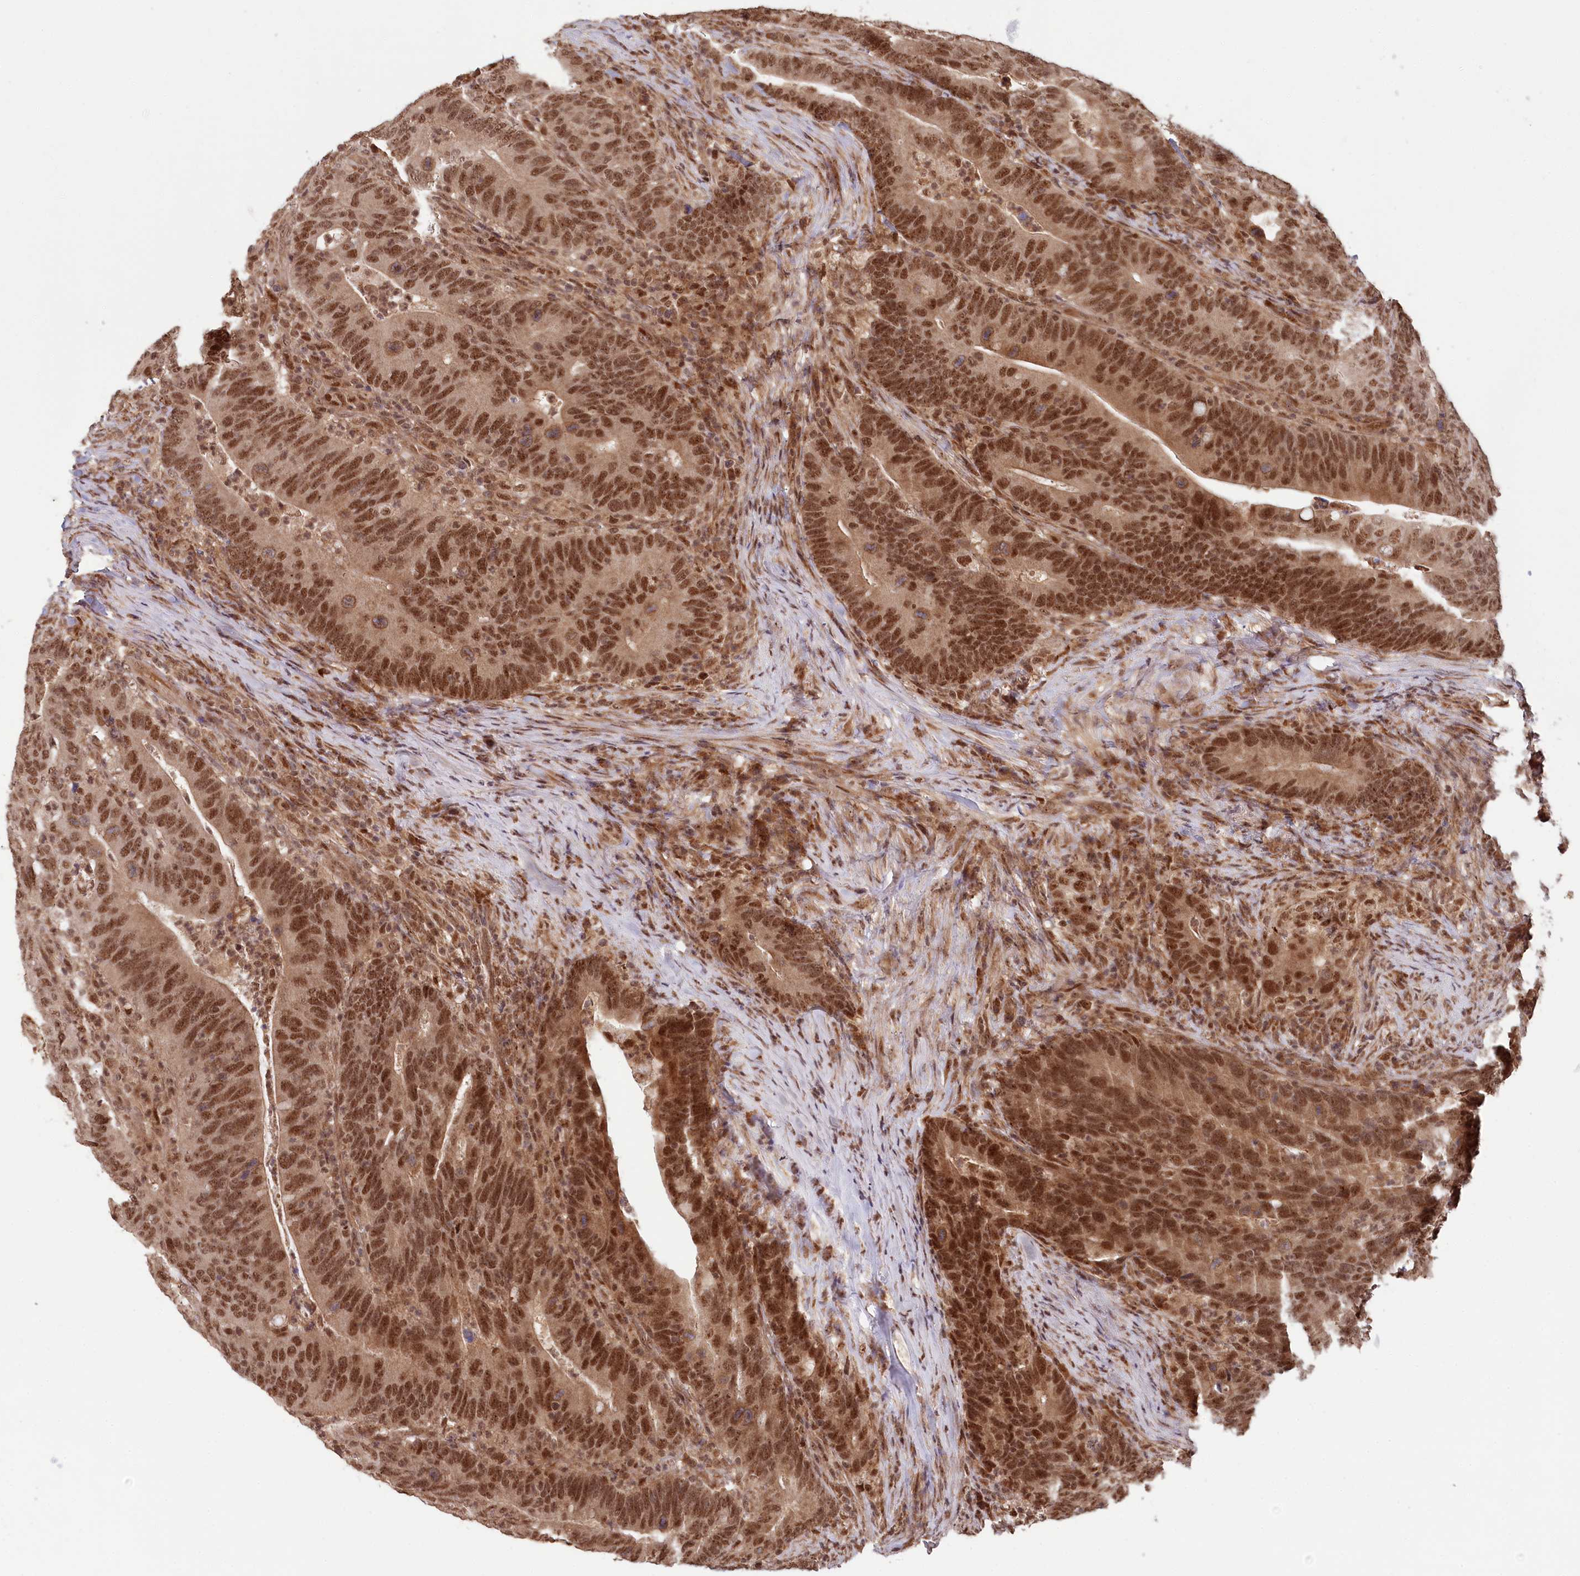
{"staining": {"intensity": "strong", "quantity": ">75%", "location": "nuclear"}, "tissue": "colorectal cancer", "cell_type": "Tumor cells", "image_type": "cancer", "snomed": [{"axis": "morphology", "description": "Adenocarcinoma, NOS"}, {"axis": "topography", "description": "Colon"}], "caption": "About >75% of tumor cells in human adenocarcinoma (colorectal) demonstrate strong nuclear protein expression as visualized by brown immunohistochemical staining.", "gene": "WAPL", "patient": {"sex": "female", "age": 66}}